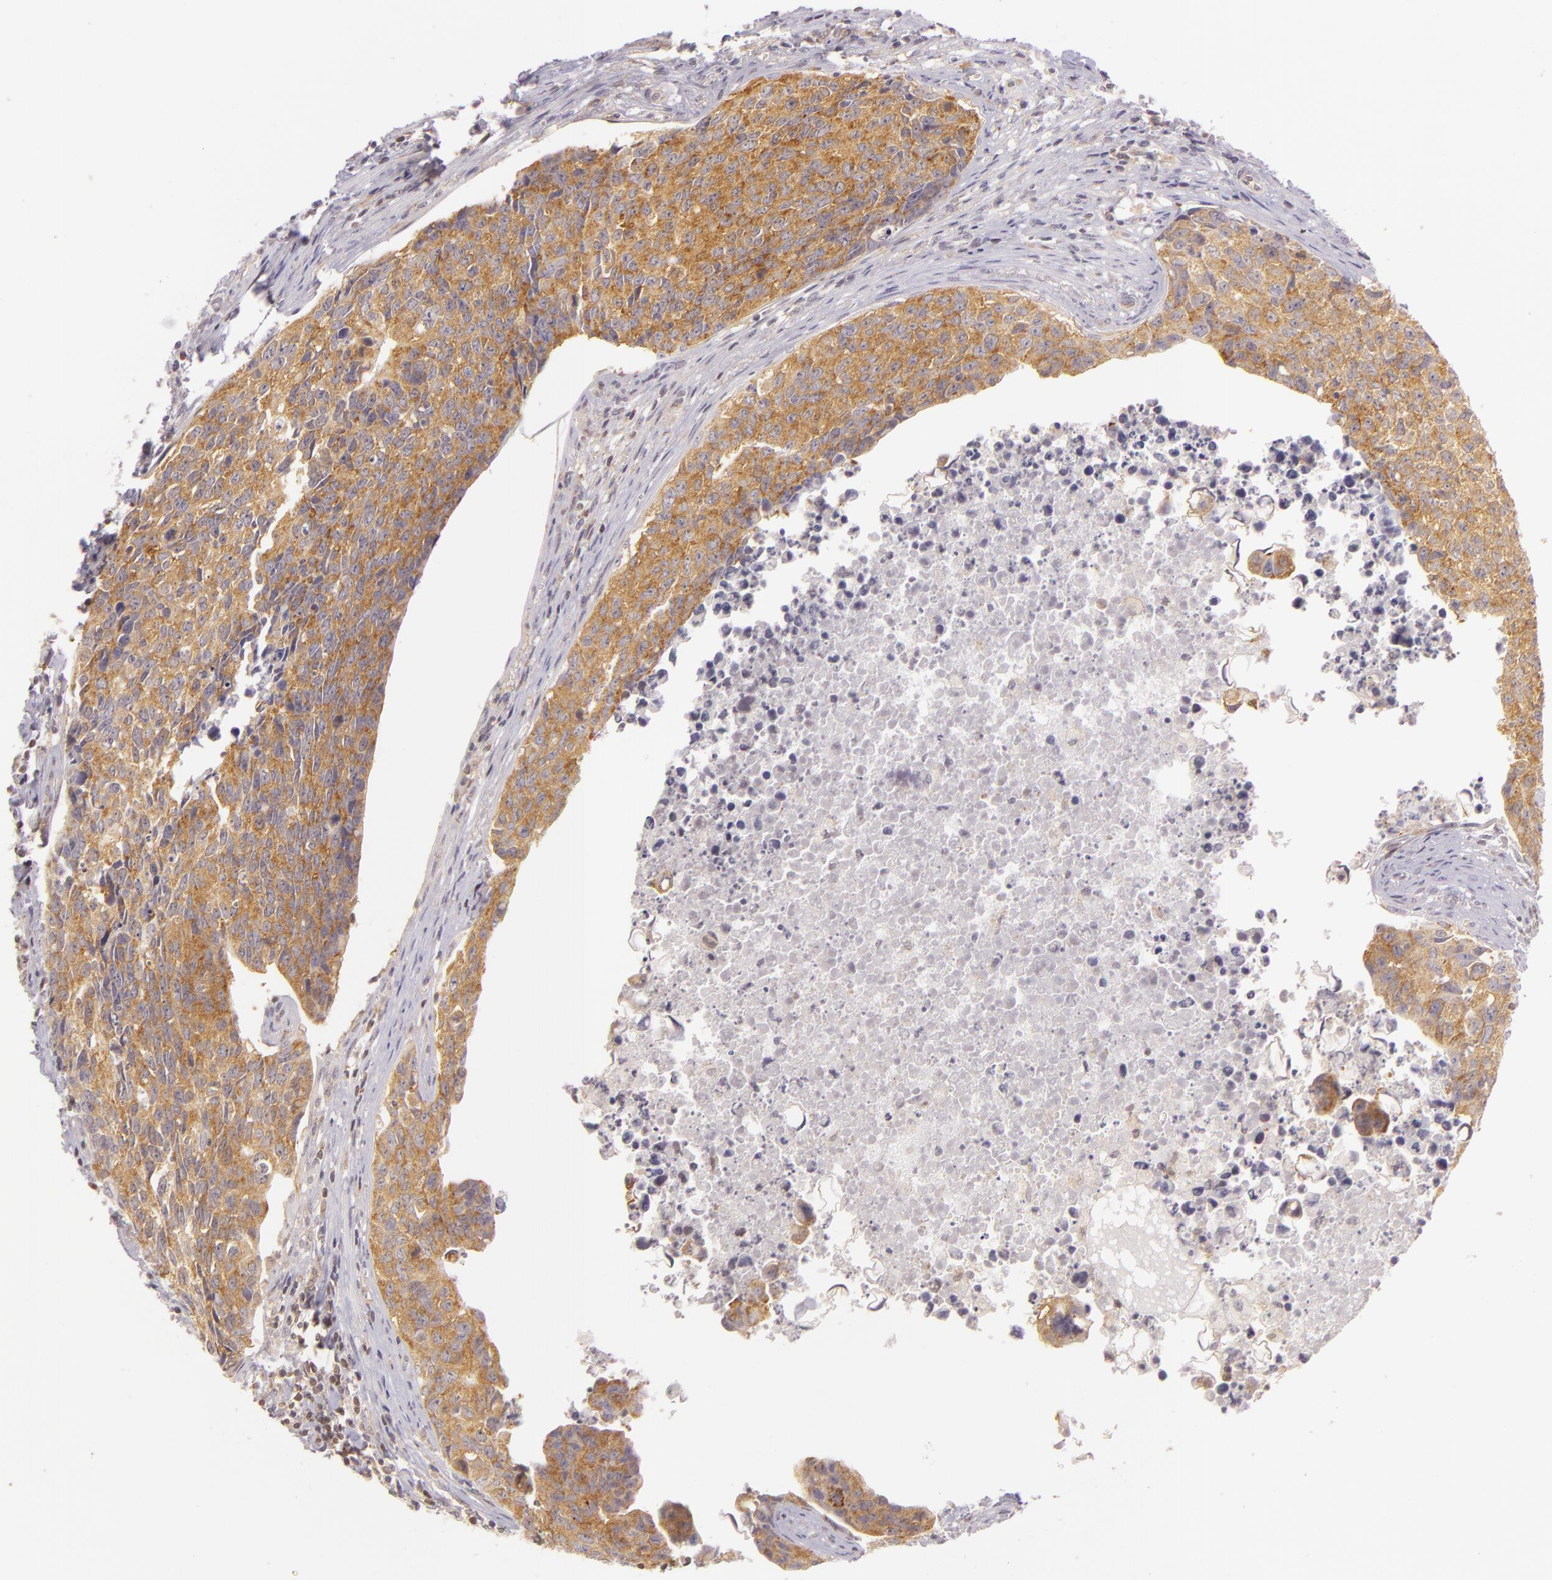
{"staining": {"intensity": "moderate", "quantity": "25%-75%", "location": "cytoplasmic/membranous"}, "tissue": "urothelial cancer", "cell_type": "Tumor cells", "image_type": "cancer", "snomed": [{"axis": "morphology", "description": "Urothelial carcinoma, High grade"}, {"axis": "topography", "description": "Urinary bladder"}], "caption": "Tumor cells reveal medium levels of moderate cytoplasmic/membranous positivity in approximately 25%-75% of cells in urothelial cancer.", "gene": "IMPDH1", "patient": {"sex": "male", "age": 81}}